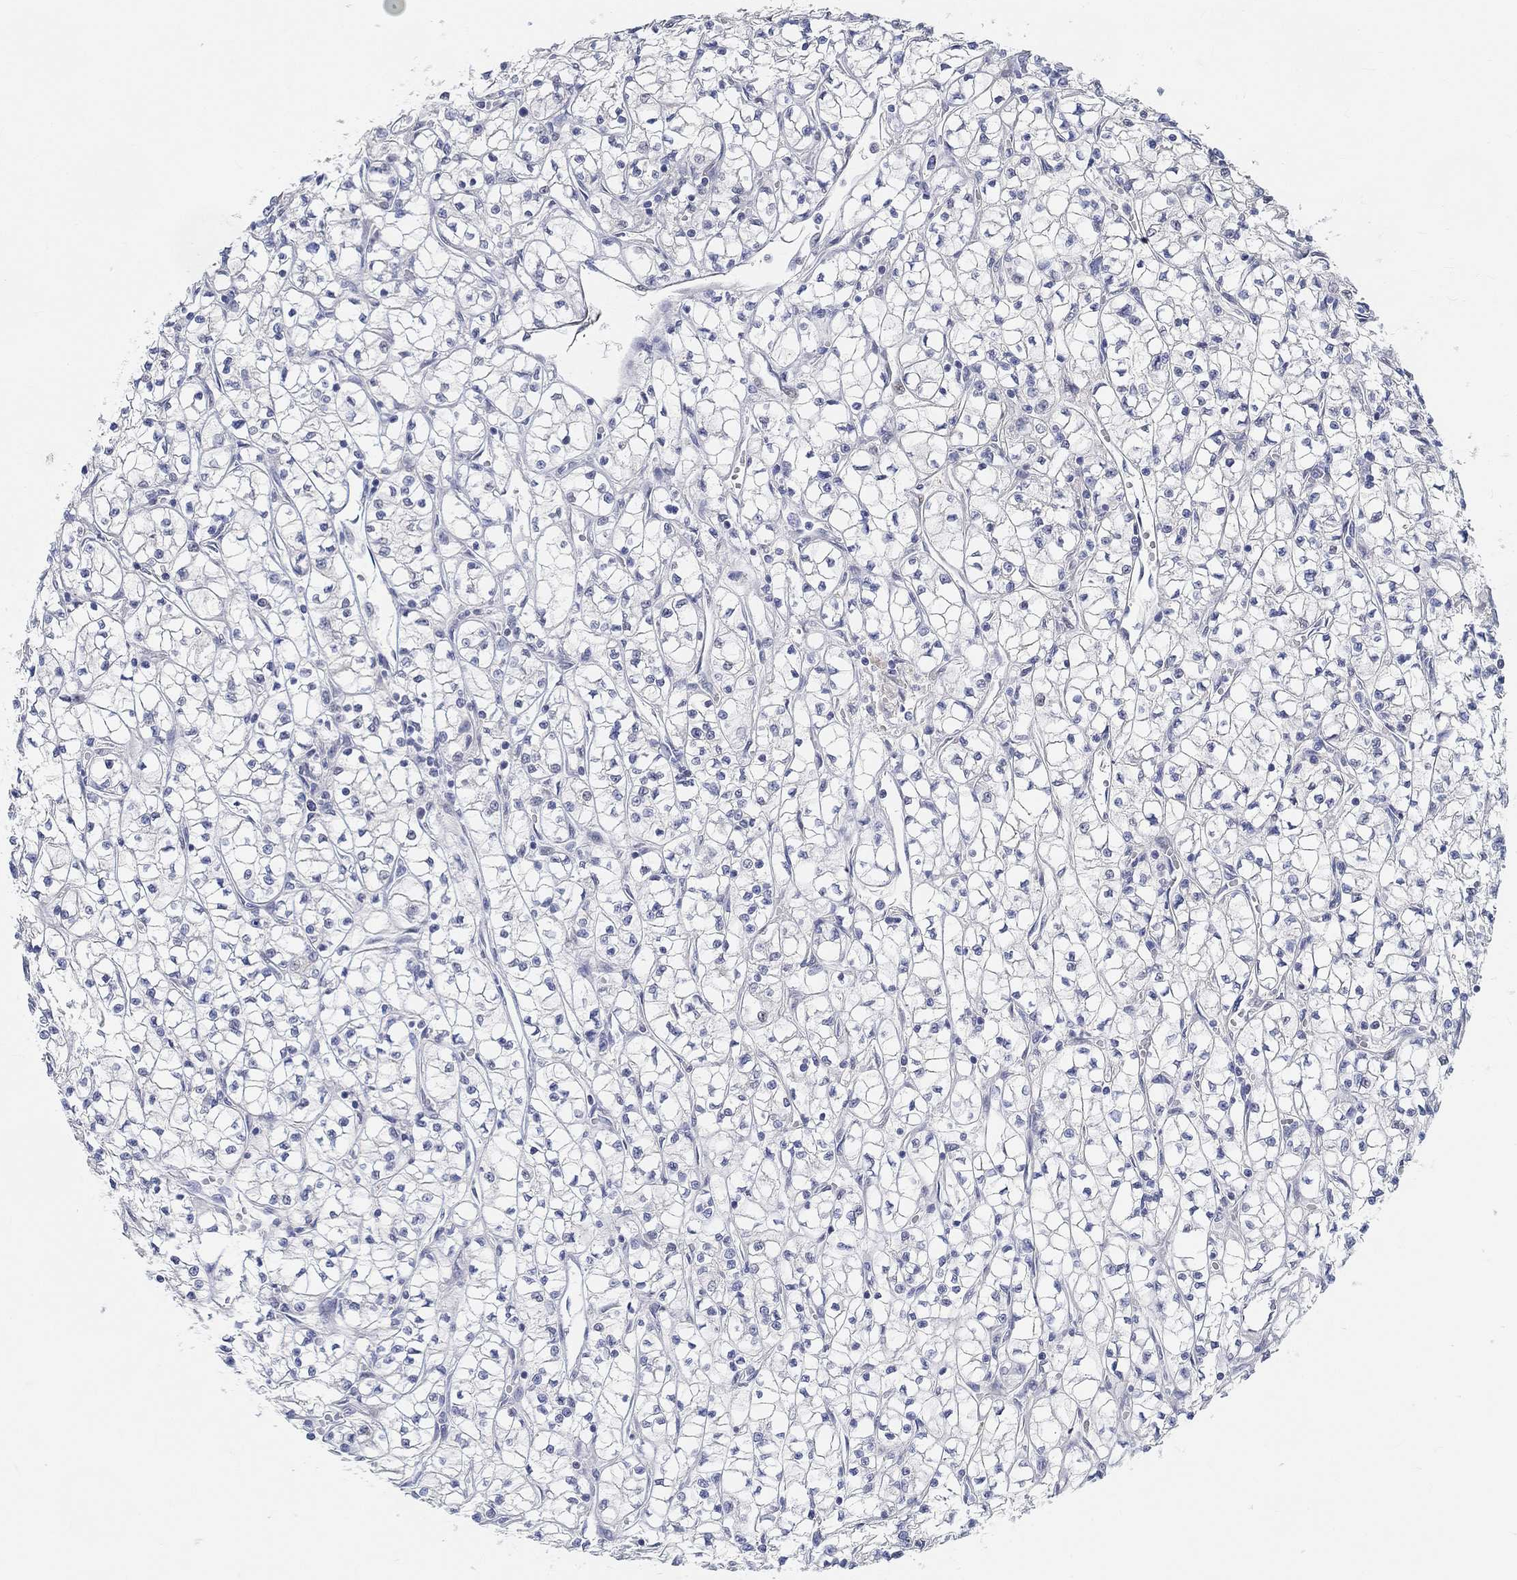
{"staining": {"intensity": "negative", "quantity": "none", "location": "none"}, "tissue": "renal cancer", "cell_type": "Tumor cells", "image_type": "cancer", "snomed": [{"axis": "morphology", "description": "Adenocarcinoma, NOS"}, {"axis": "topography", "description": "Kidney"}], "caption": "DAB immunohistochemical staining of human adenocarcinoma (renal) reveals no significant expression in tumor cells.", "gene": "SNTG2", "patient": {"sex": "female", "age": 64}}